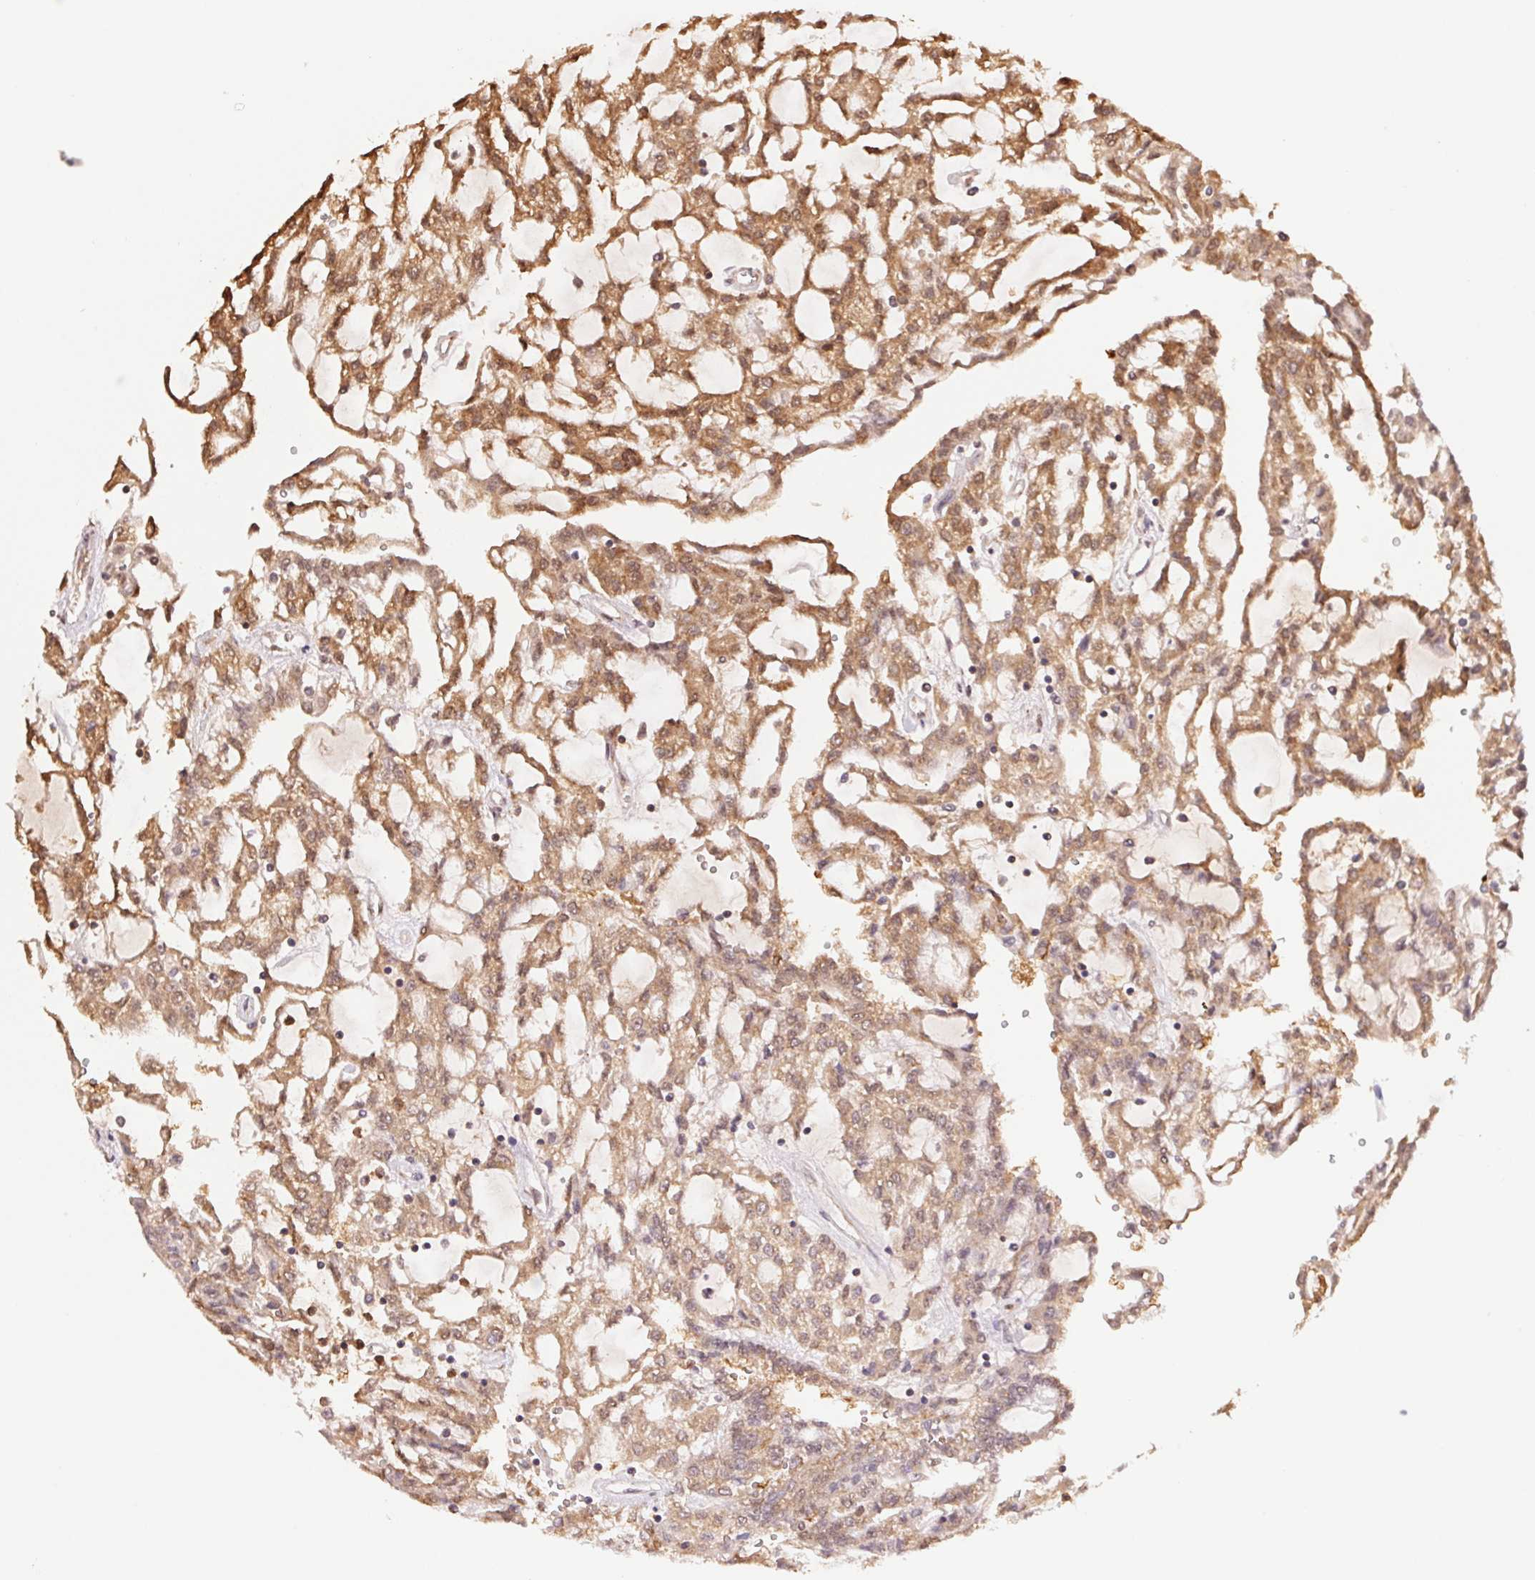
{"staining": {"intensity": "moderate", "quantity": ">75%", "location": "cytoplasmic/membranous"}, "tissue": "renal cancer", "cell_type": "Tumor cells", "image_type": "cancer", "snomed": [{"axis": "morphology", "description": "Adenocarcinoma, NOS"}, {"axis": "topography", "description": "Kidney"}], "caption": "Immunohistochemistry (IHC) (DAB) staining of renal cancer (adenocarcinoma) shows moderate cytoplasmic/membranous protein positivity in approximately >75% of tumor cells.", "gene": "CDC123", "patient": {"sex": "male", "age": 63}}